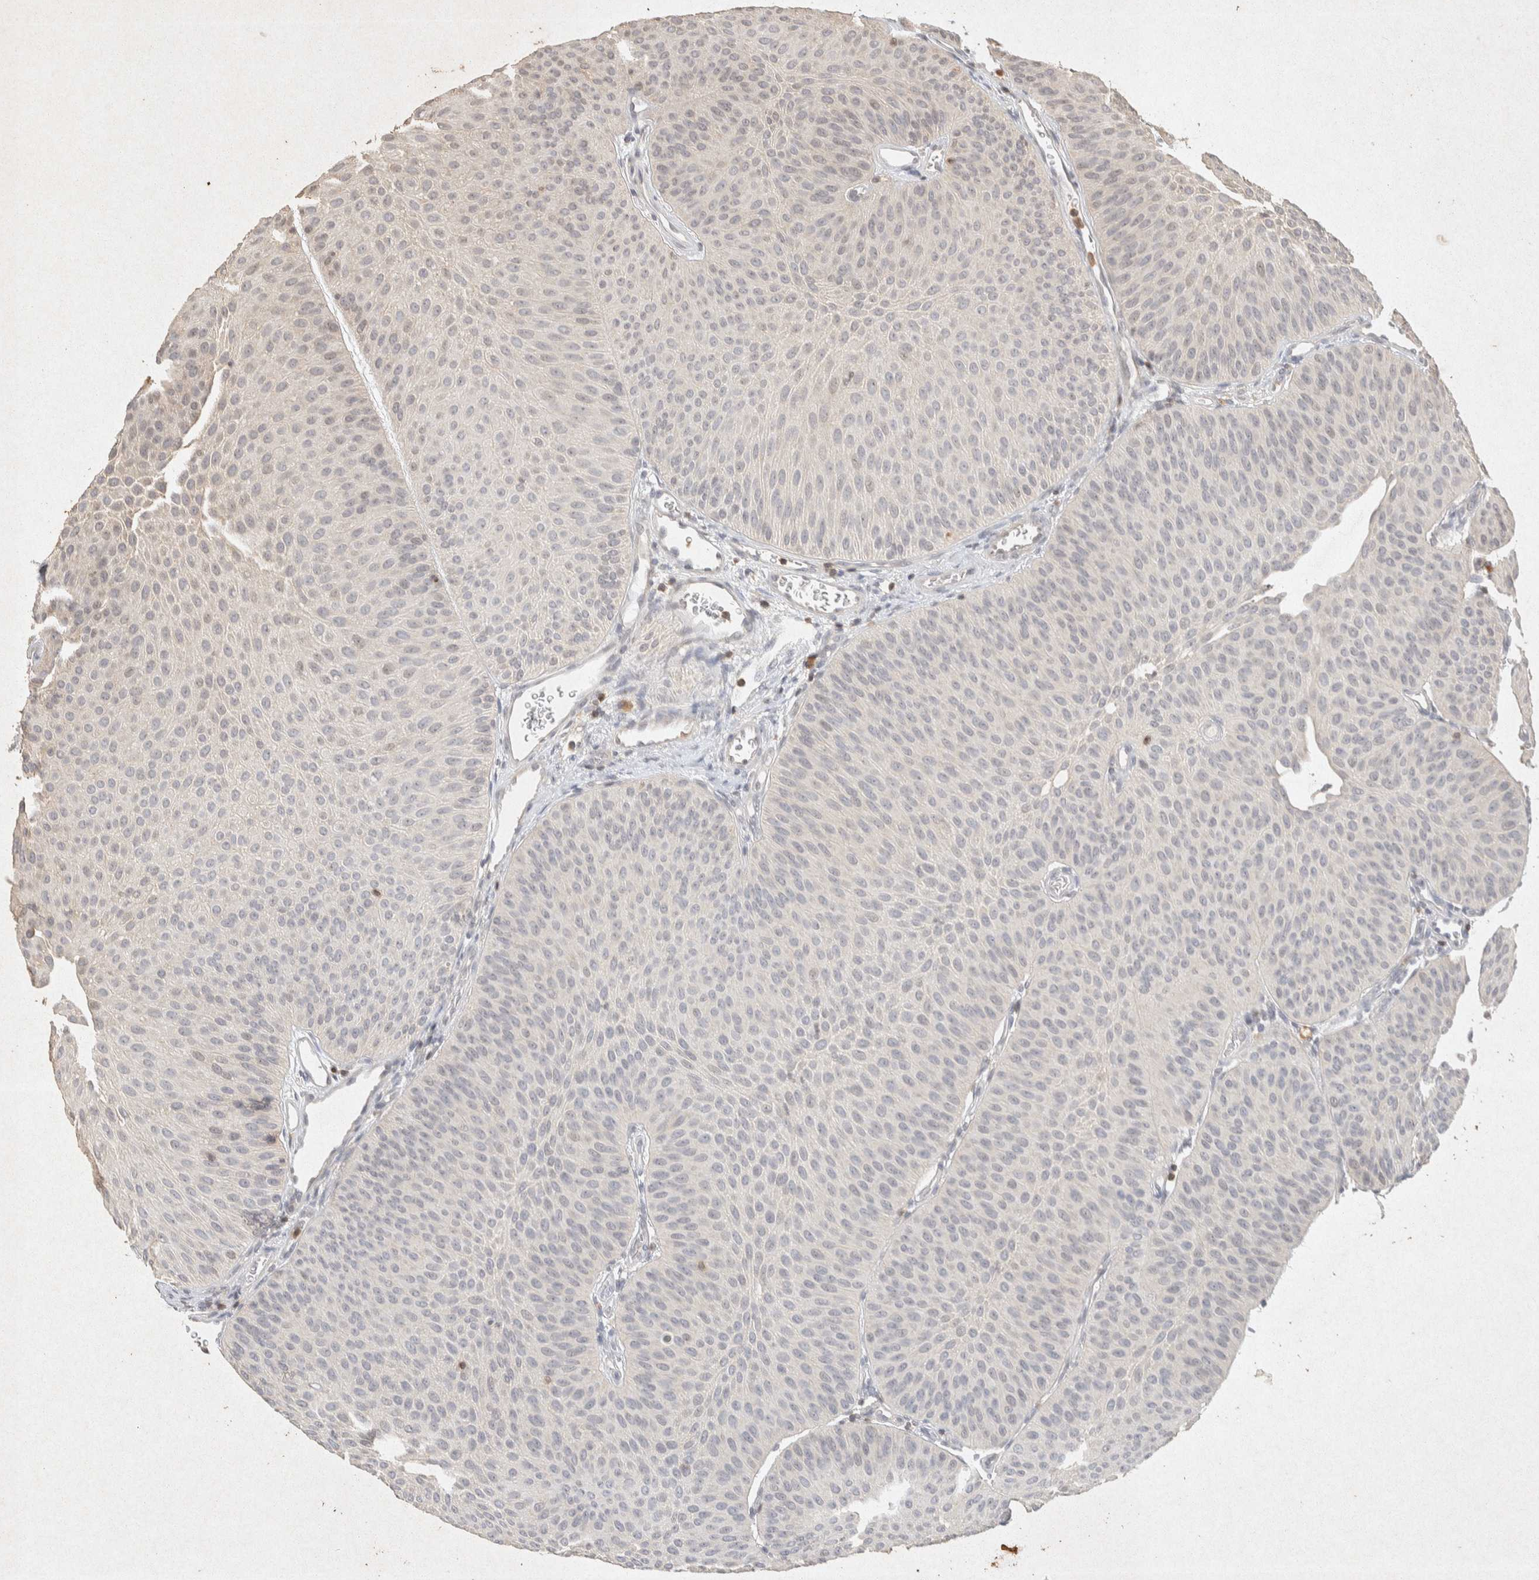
{"staining": {"intensity": "negative", "quantity": "none", "location": "none"}, "tissue": "urothelial cancer", "cell_type": "Tumor cells", "image_type": "cancer", "snomed": [{"axis": "morphology", "description": "Urothelial carcinoma, Low grade"}, {"axis": "topography", "description": "Urinary bladder"}], "caption": "An immunohistochemistry (IHC) micrograph of urothelial cancer is shown. There is no staining in tumor cells of urothelial cancer. (Stains: DAB IHC with hematoxylin counter stain, Microscopy: brightfield microscopy at high magnification).", "gene": "RAC2", "patient": {"sex": "female", "age": 60}}